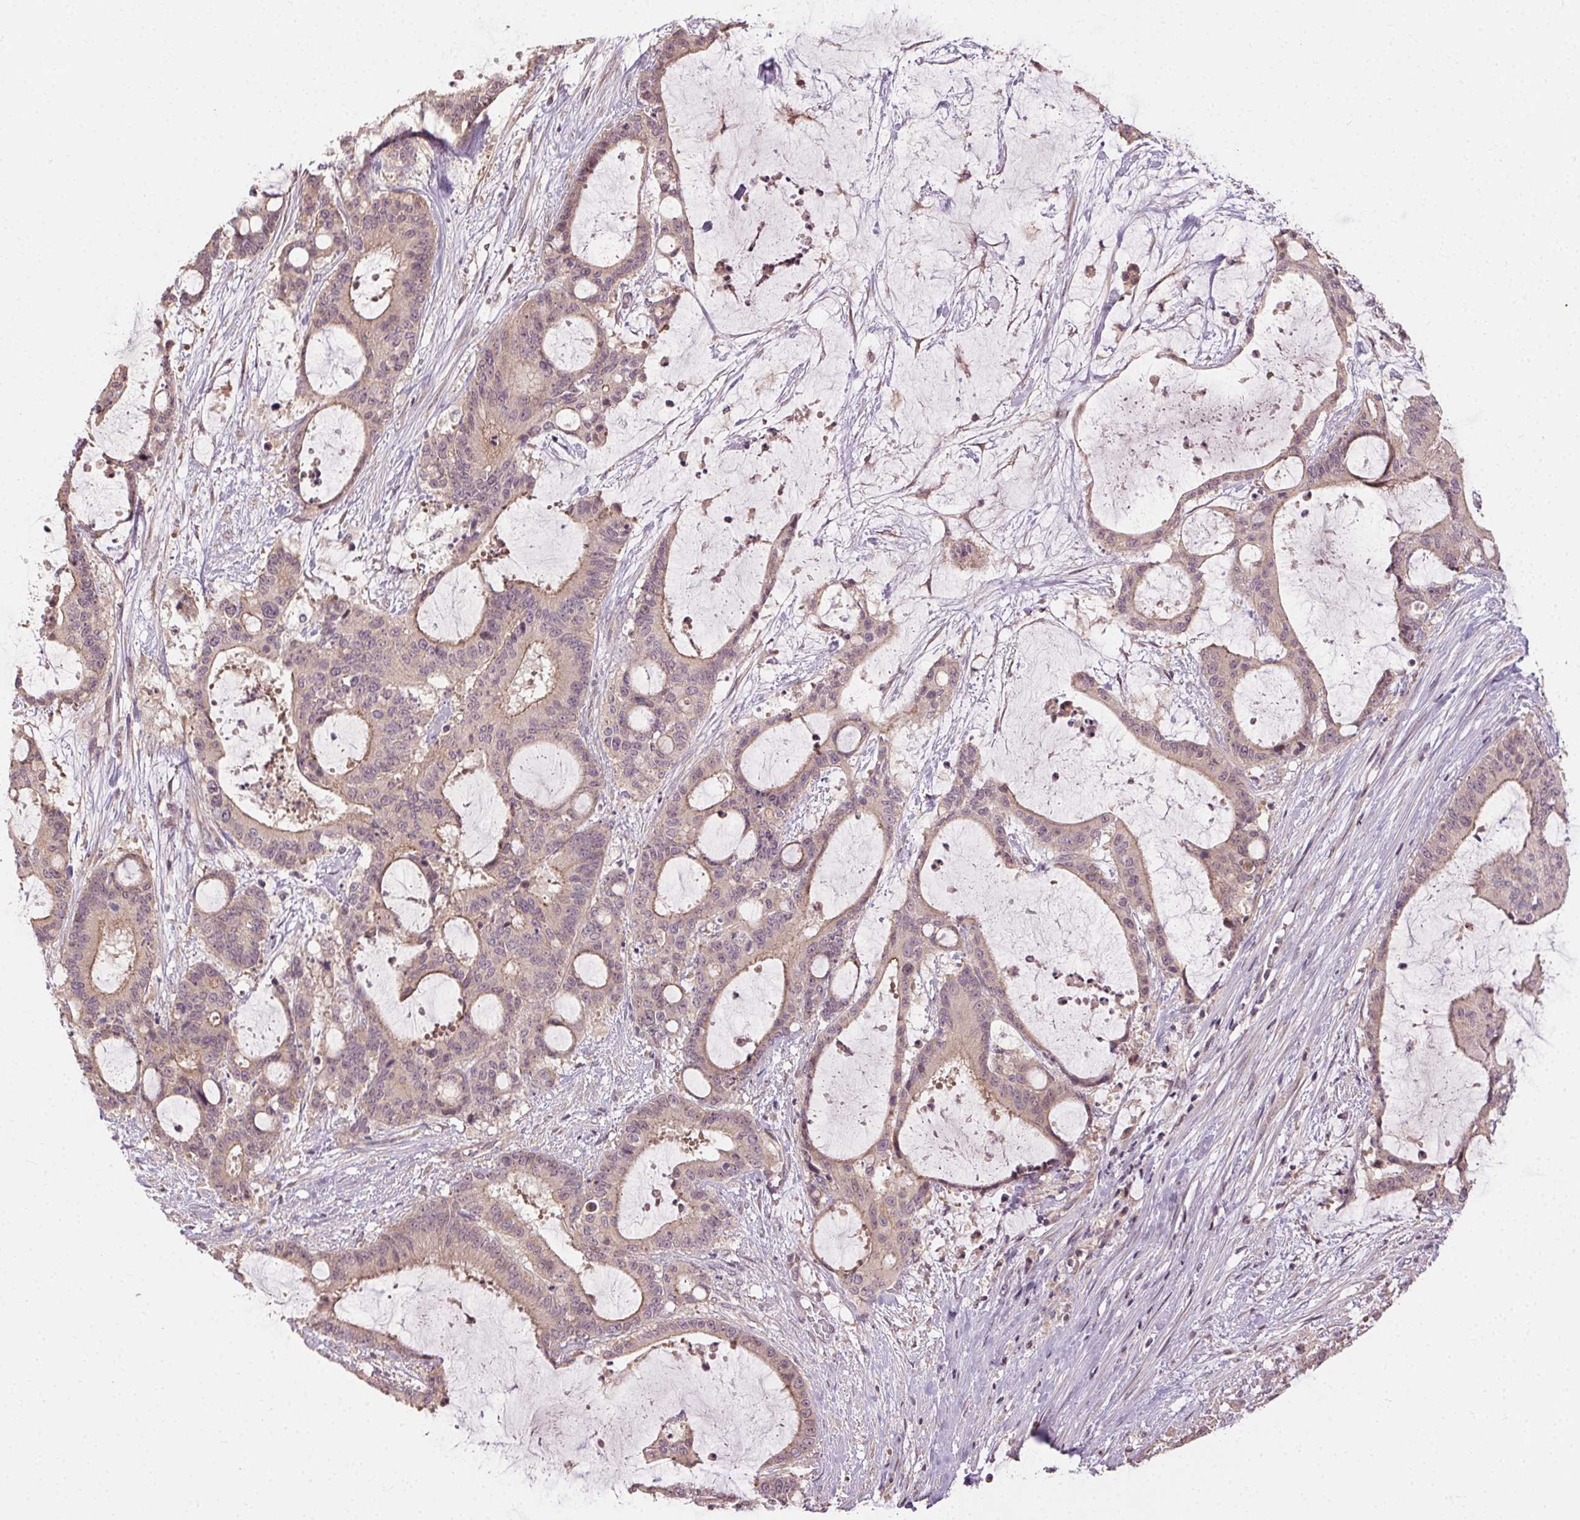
{"staining": {"intensity": "weak", "quantity": "<25%", "location": "cytoplasmic/membranous"}, "tissue": "liver cancer", "cell_type": "Tumor cells", "image_type": "cancer", "snomed": [{"axis": "morphology", "description": "Normal tissue, NOS"}, {"axis": "morphology", "description": "Cholangiocarcinoma"}, {"axis": "topography", "description": "Liver"}, {"axis": "topography", "description": "Peripheral nerve tissue"}], "caption": "A high-resolution image shows immunohistochemistry staining of cholangiocarcinoma (liver), which shows no significant positivity in tumor cells.", "gene": "ATP1B3", "patient": {"sex": "female", "age": 73}}